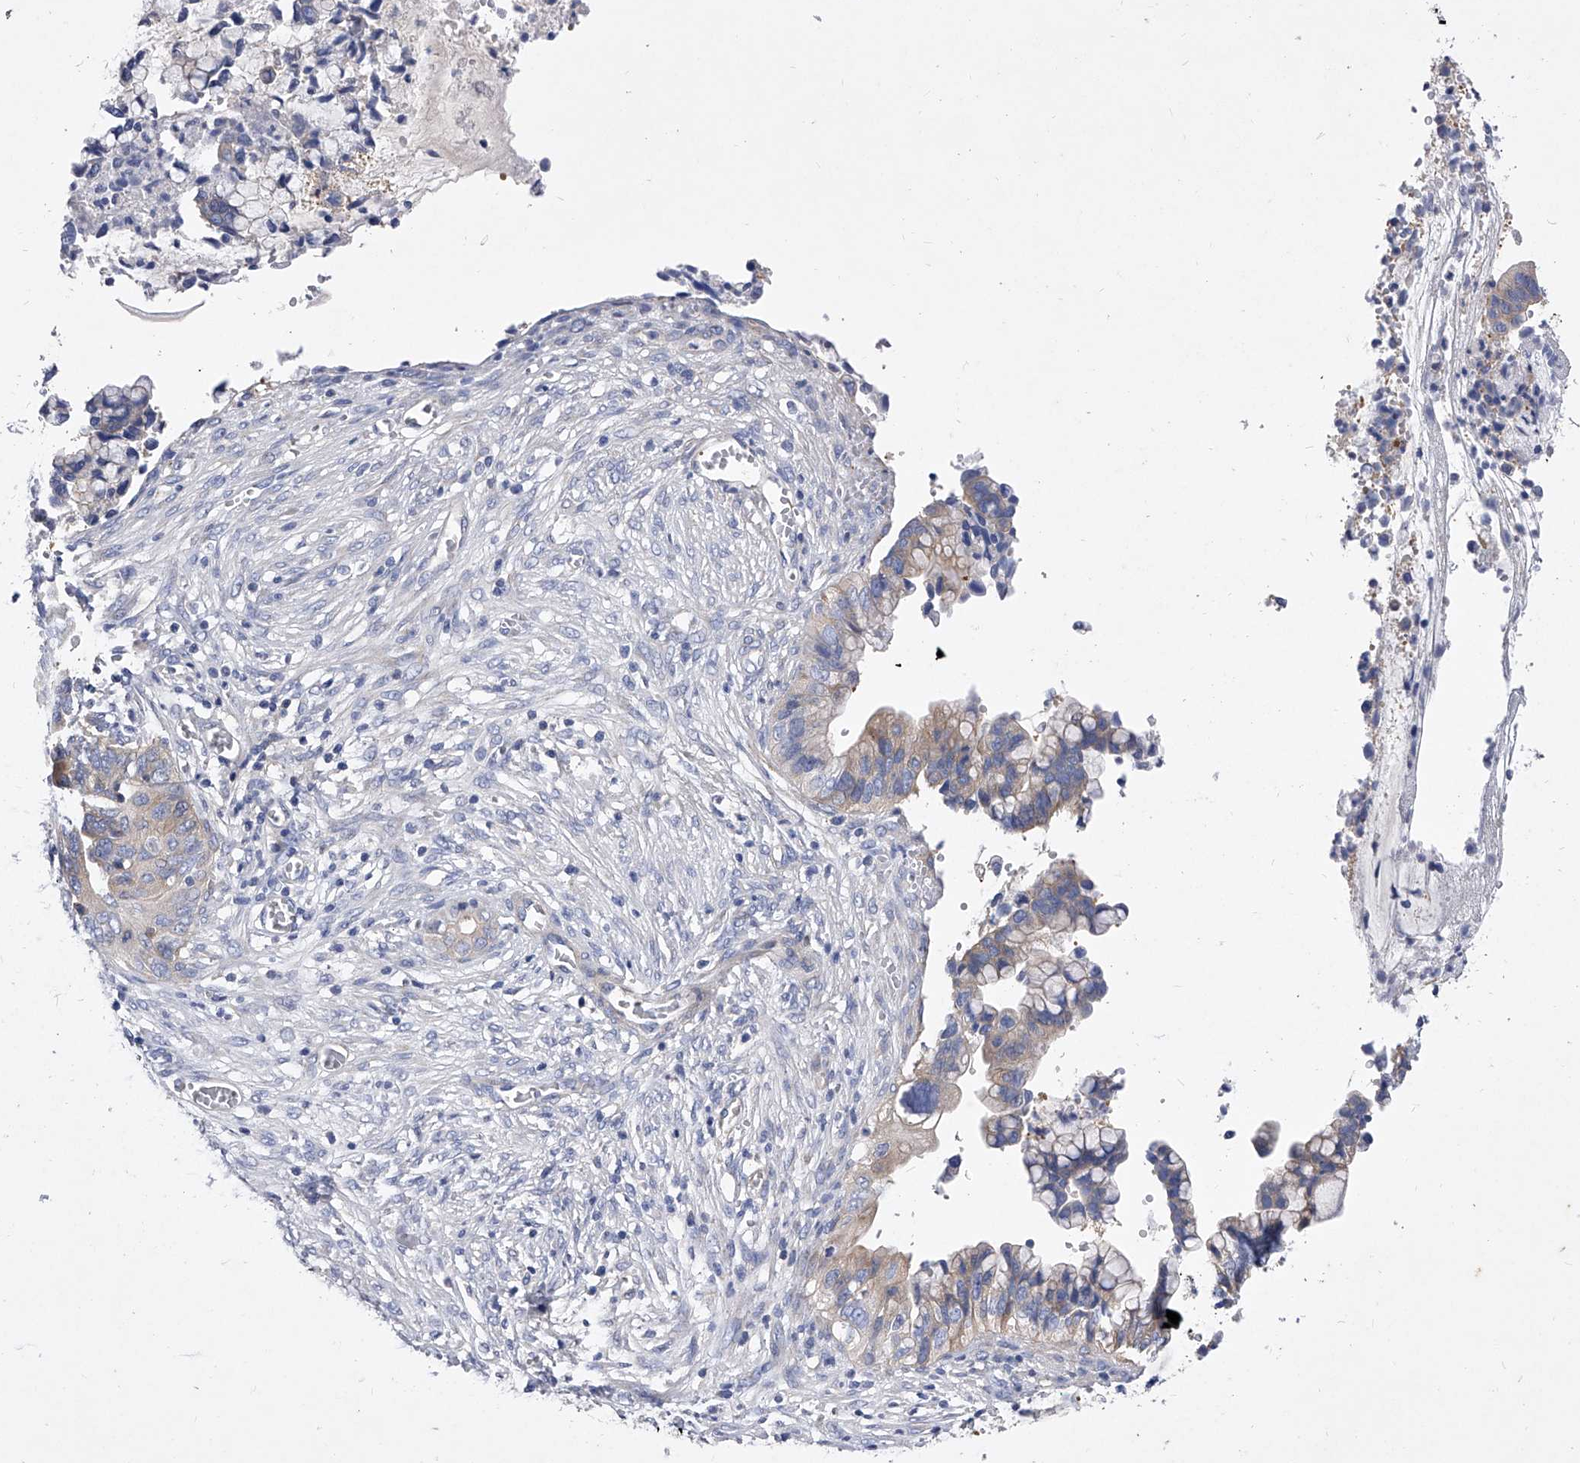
{"staining": {"intensity": "weak", "quantity": "25%-75%", "location": "cytoplasmic/membranous"}, "tissue": "cervical cancer", "cell_type": "Tumor cells", "image_type": "cancer", "snomed": [{"axis": "morphology", "description": "Adenocarcinoma, NOS"}, {"axis": "topography", "description": "Cervix"}], "caption": "Immunohistochemistry (IHC) (DAB (3,3'-diaminobenzidine)) staining of adenocarcinoma (cervical) exhibits weak cytoplasmic/membranous protein staining in about 25%-75% of tumor cells.", "gene": "PPP5C", "patient": {"sex": "female", "age": 44}}